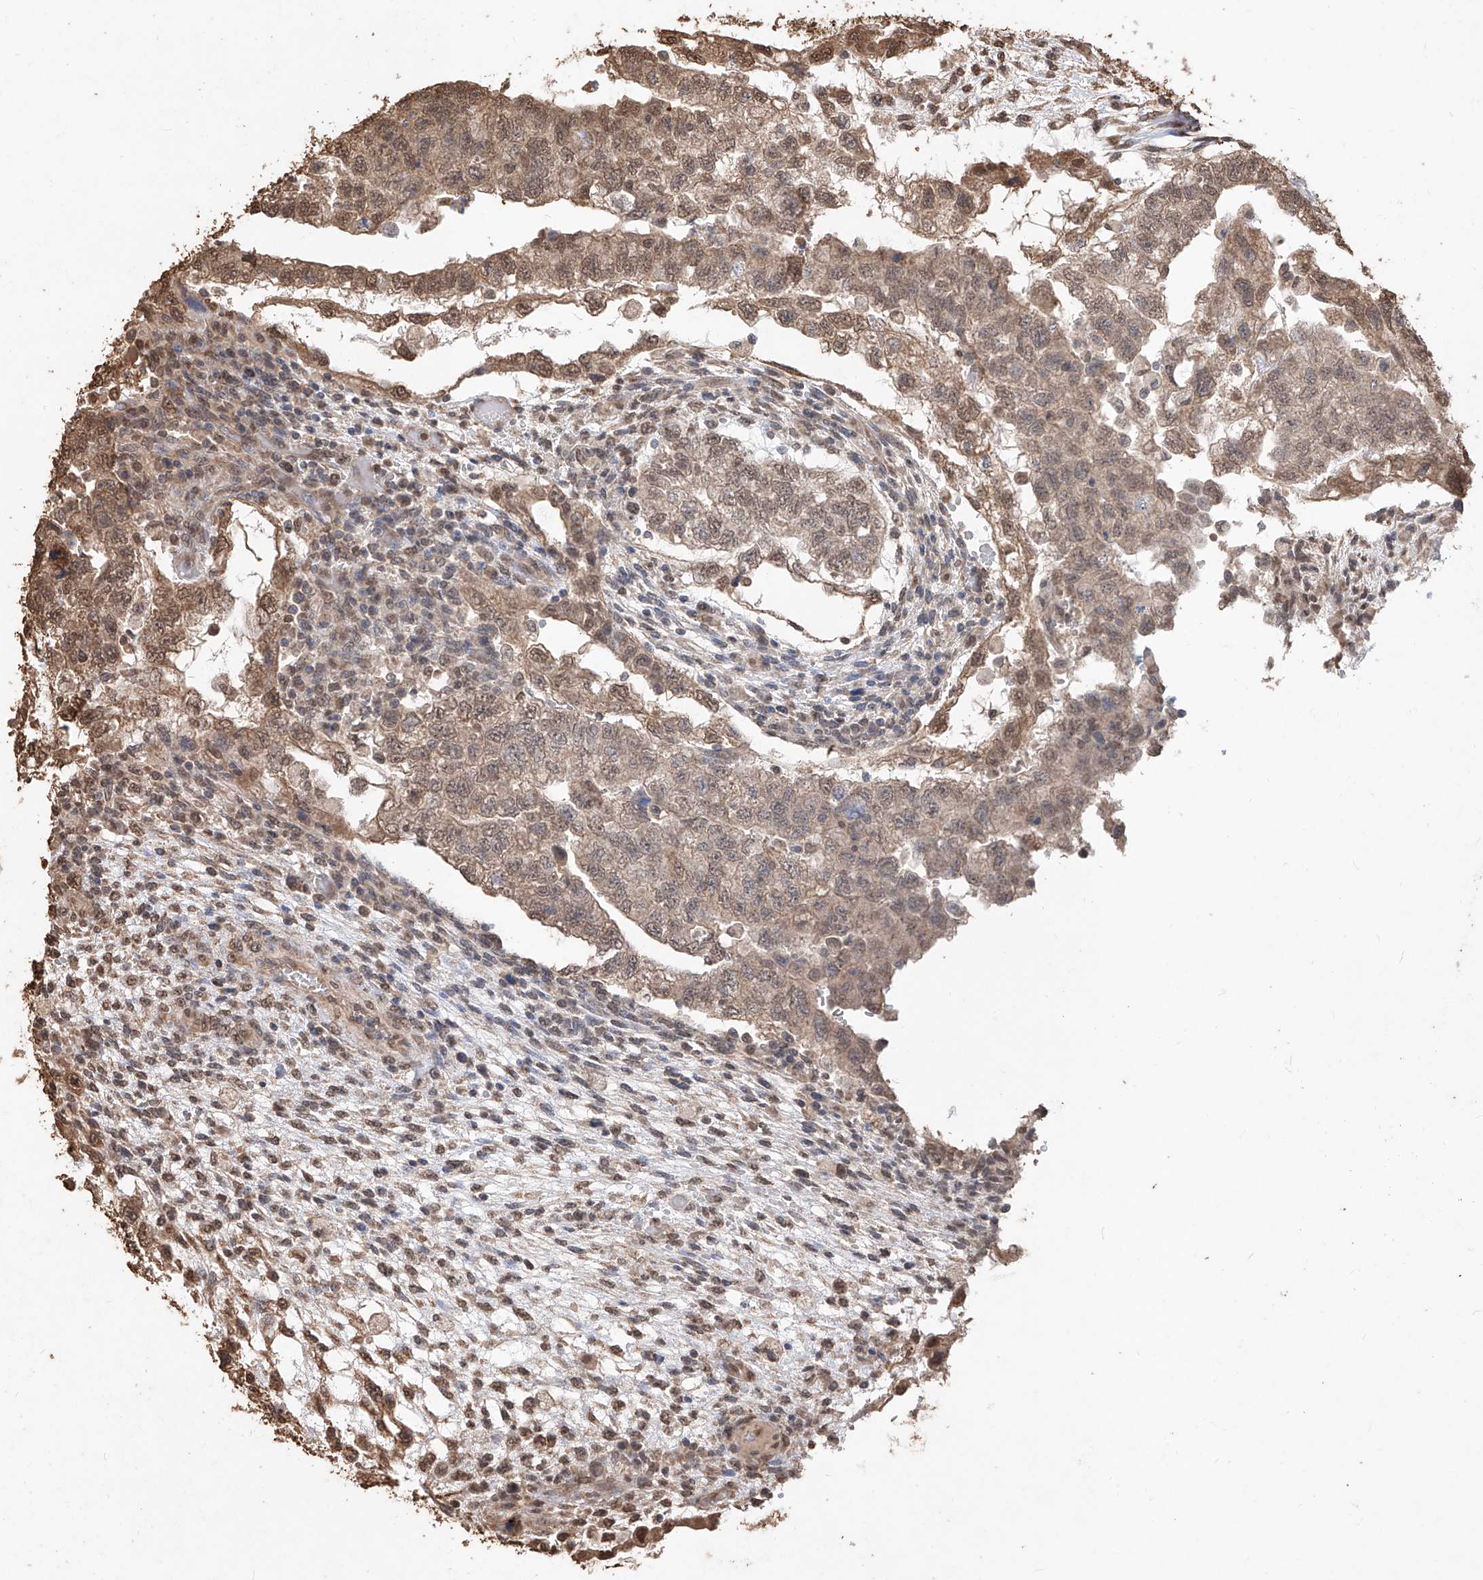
{"staining": {"intensity": "moderate", "quantity": ">75%", "location": "cytoplasmic/membranous,nuclear"}, "tissue": "testis cancer", "cell_type": "Tumor cells", "image_type": "cancer", "snomed": [{"axis": "morphology", "description": "Carcinoma, Embryonal, NOS"}, {"axis": "topography", "description": "Testis"}], "caption": "There is medium levels of moderate cytoplasmic/membranous and nuclear expression in tumor cells of testis embryonal carcinoma, as demonstrated by immunohistochemical staining (brown color).", "gene": "ELOVL1", "patient": {"sex": "male", "age": 36}}